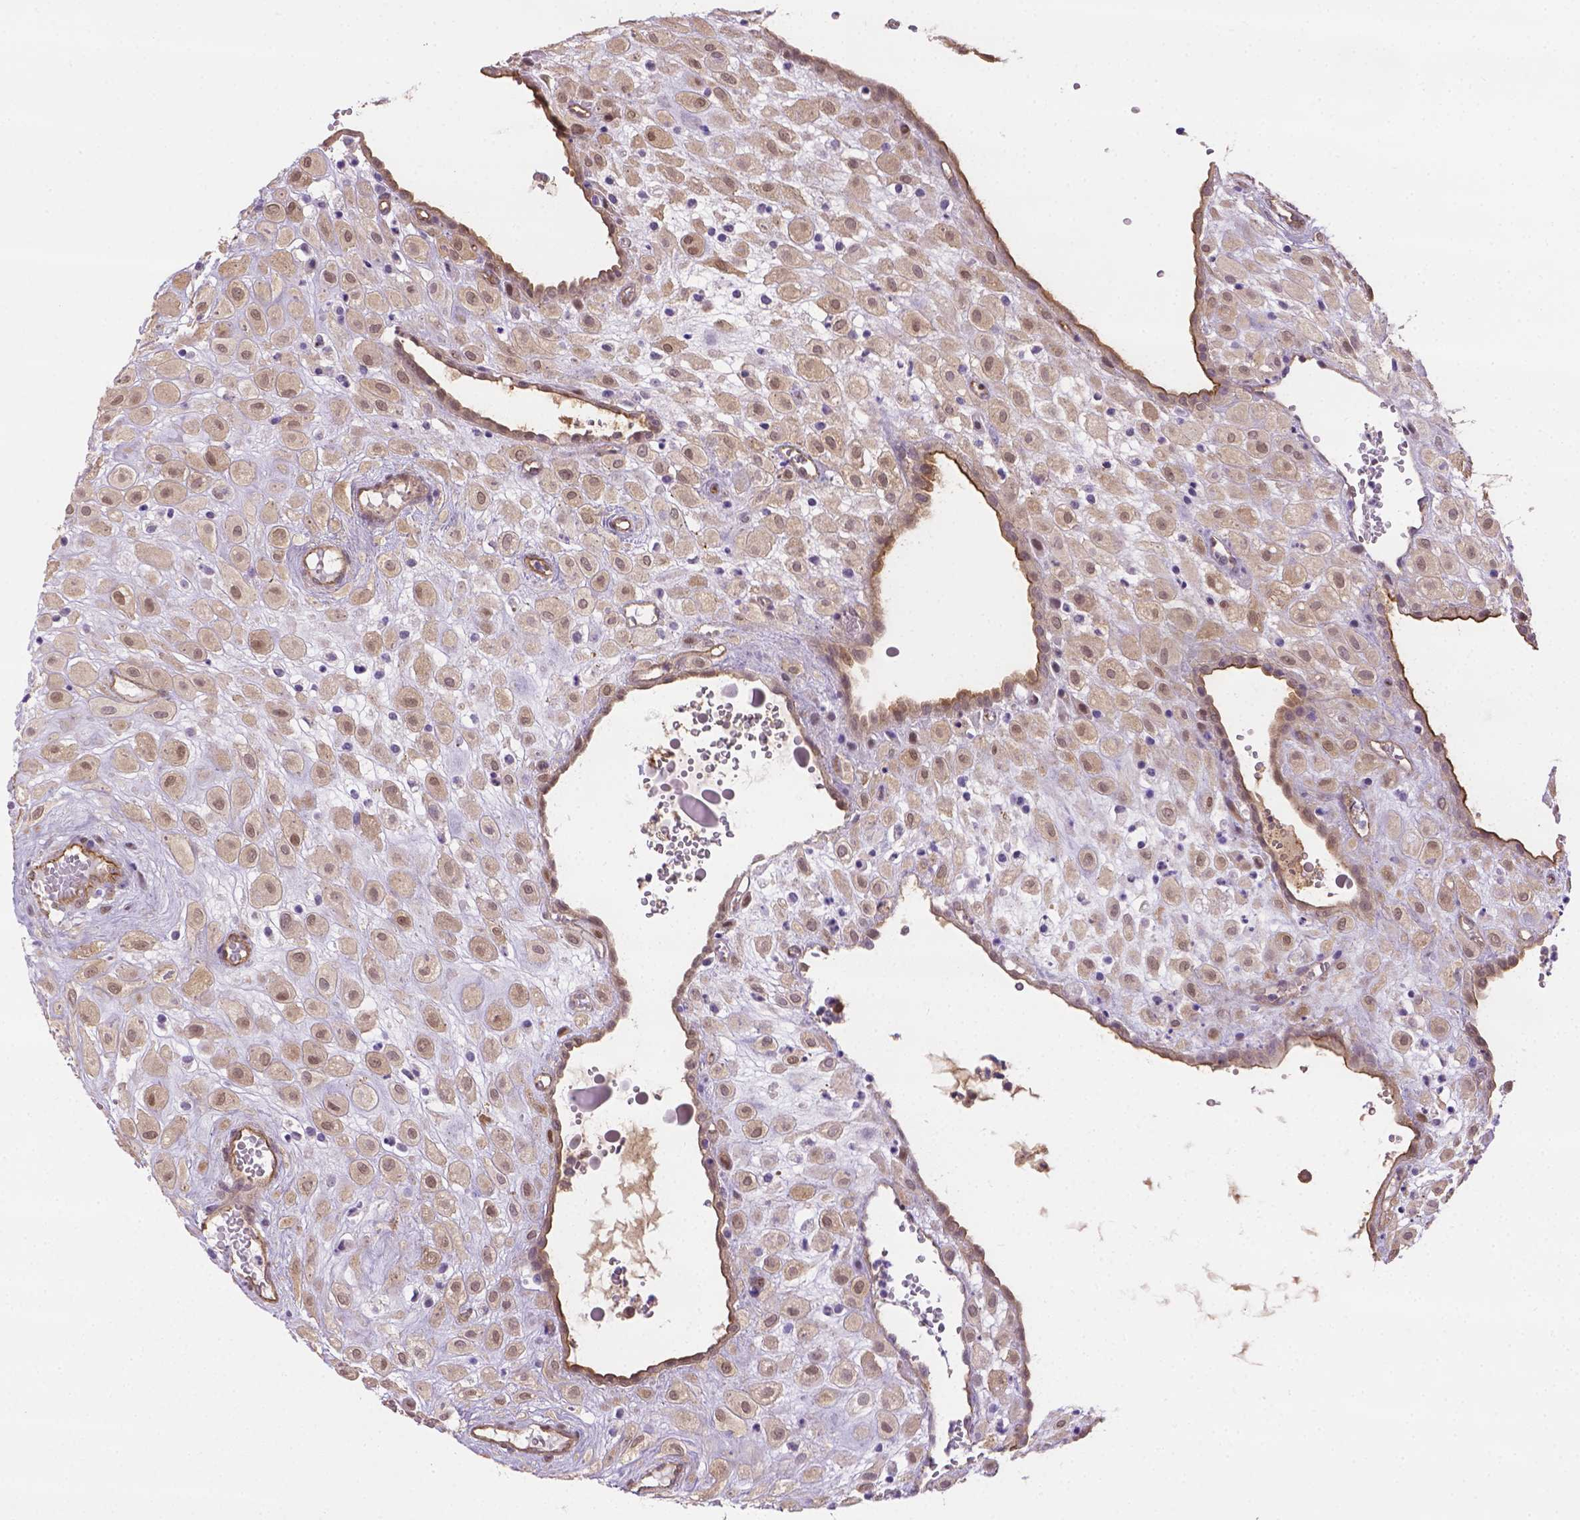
{"staining": {"intensity": "weak", "quantity": ">75%", "location": "cytoplasmic/membranous,nuclear"}, "tissue": "placenta", "cell_type": "Decidual cells", "image_type": "normal", "snomed": [{"axis": "morphology", "description": "Normal tissue, NOS"}, {"axis": "topography", "description": "Placenta"}], "caption": "Brown immunohistochemical staining in unremarkable placenta reveals weak cytoplasmic/membranous,nuclear staining in about >75% of decidual cells. Using DAB (3,3'-diaminobenzidine) (brown) and hematoxylin (blue) stains, captured at high magnification using brightfield microscopy.", "gene": "CLIC4", "patient": {"sex": "female", "age": 24}}